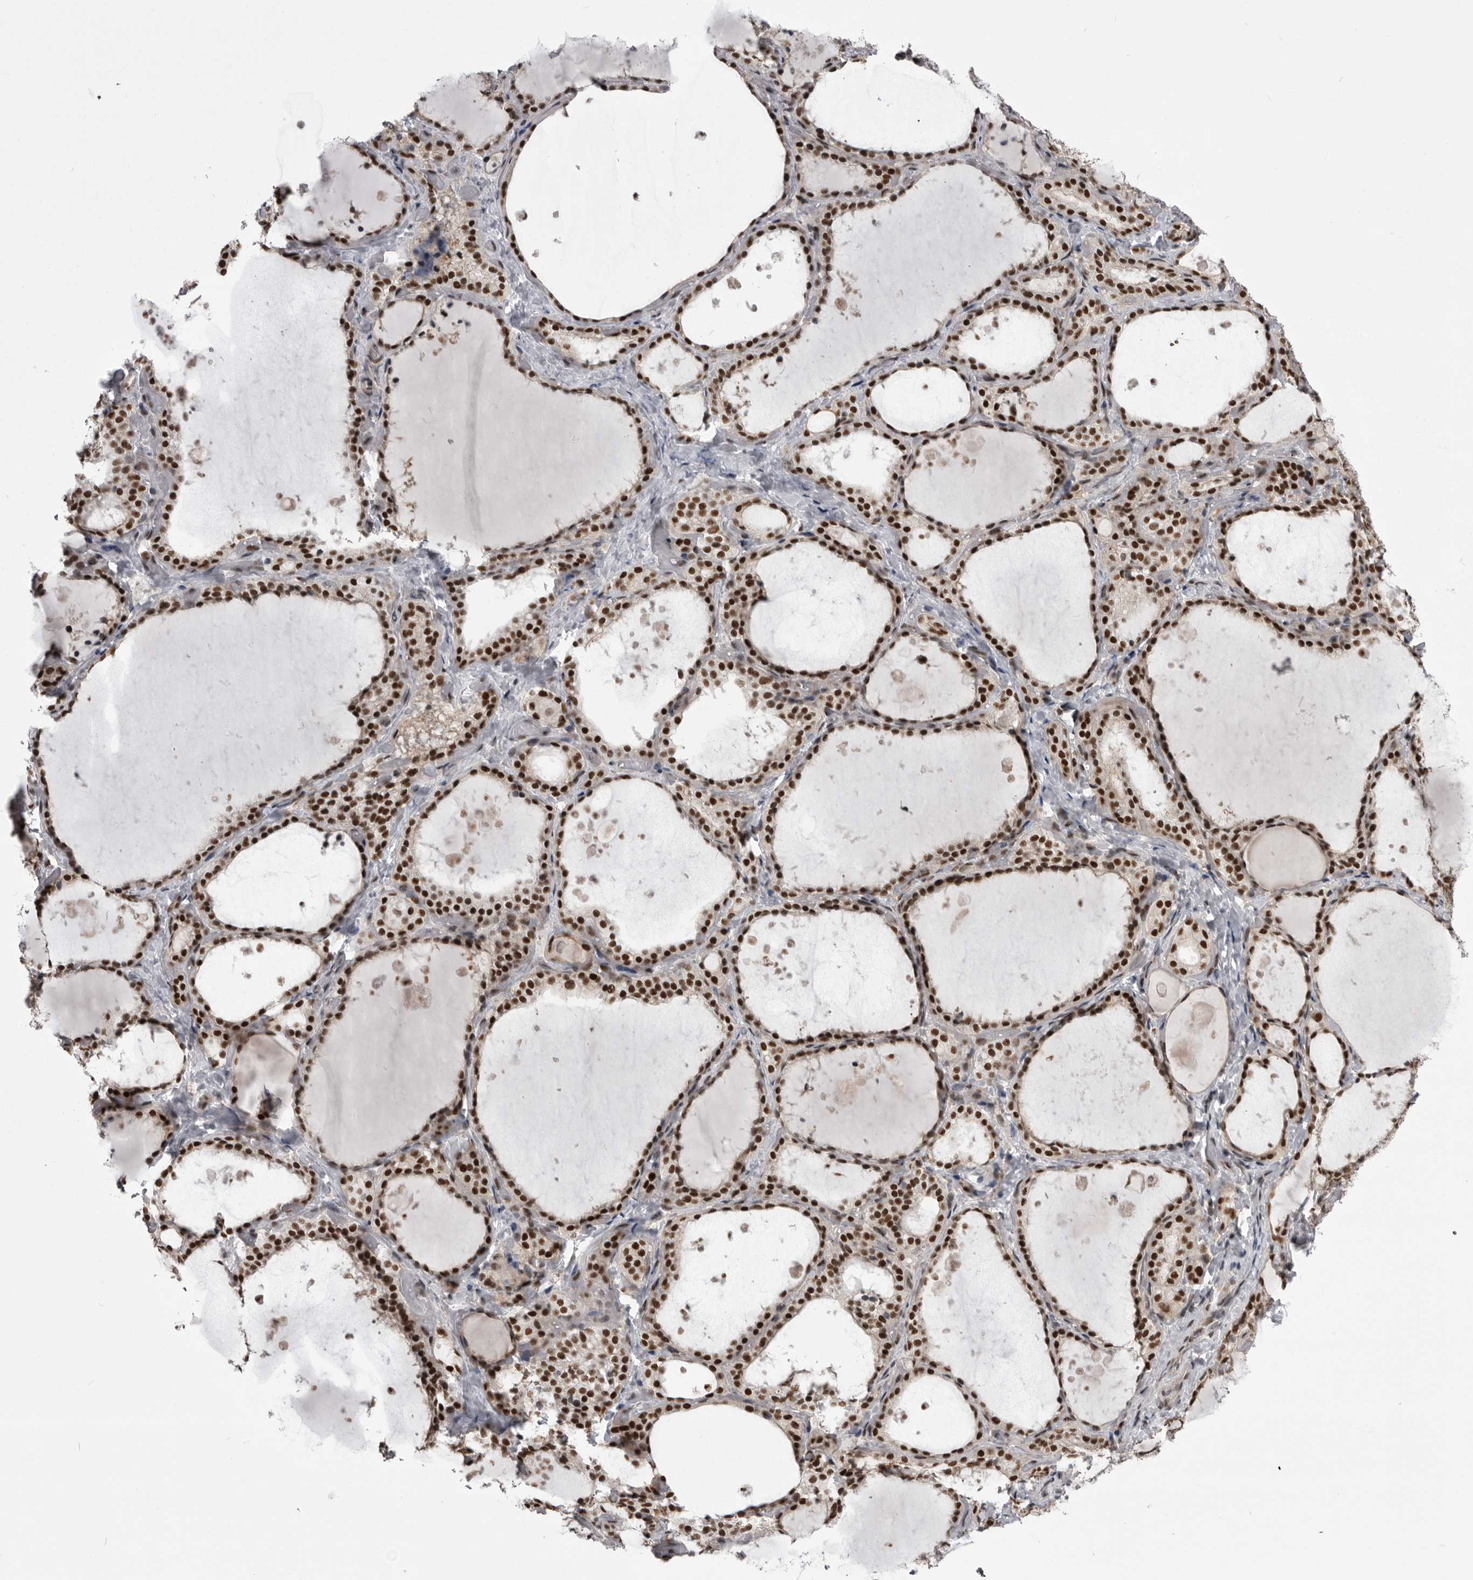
{"staining": {"intensity": "strong", "quantity": ">75%", "location": "nuclear"}, "tissue": "thyroid gland", "cell_type": "Glandular cells", "image_type": "normal", "snomed": [{"axis": "morphology", "description": "Normal tissue, NOS"}, {"axis": "topography", "description": "Thyroid gland"}], "caption": "An immunohistochemistry micrograph of benign tissue is shown. Protein staining in brown labels strong nuclear positivity in thyroid gland within glandular cells. (Brightfield microscopy of DAB IHC at high magnification).", "gene": "MEPCE", "patient": {"sex": "female", "age": 44}}